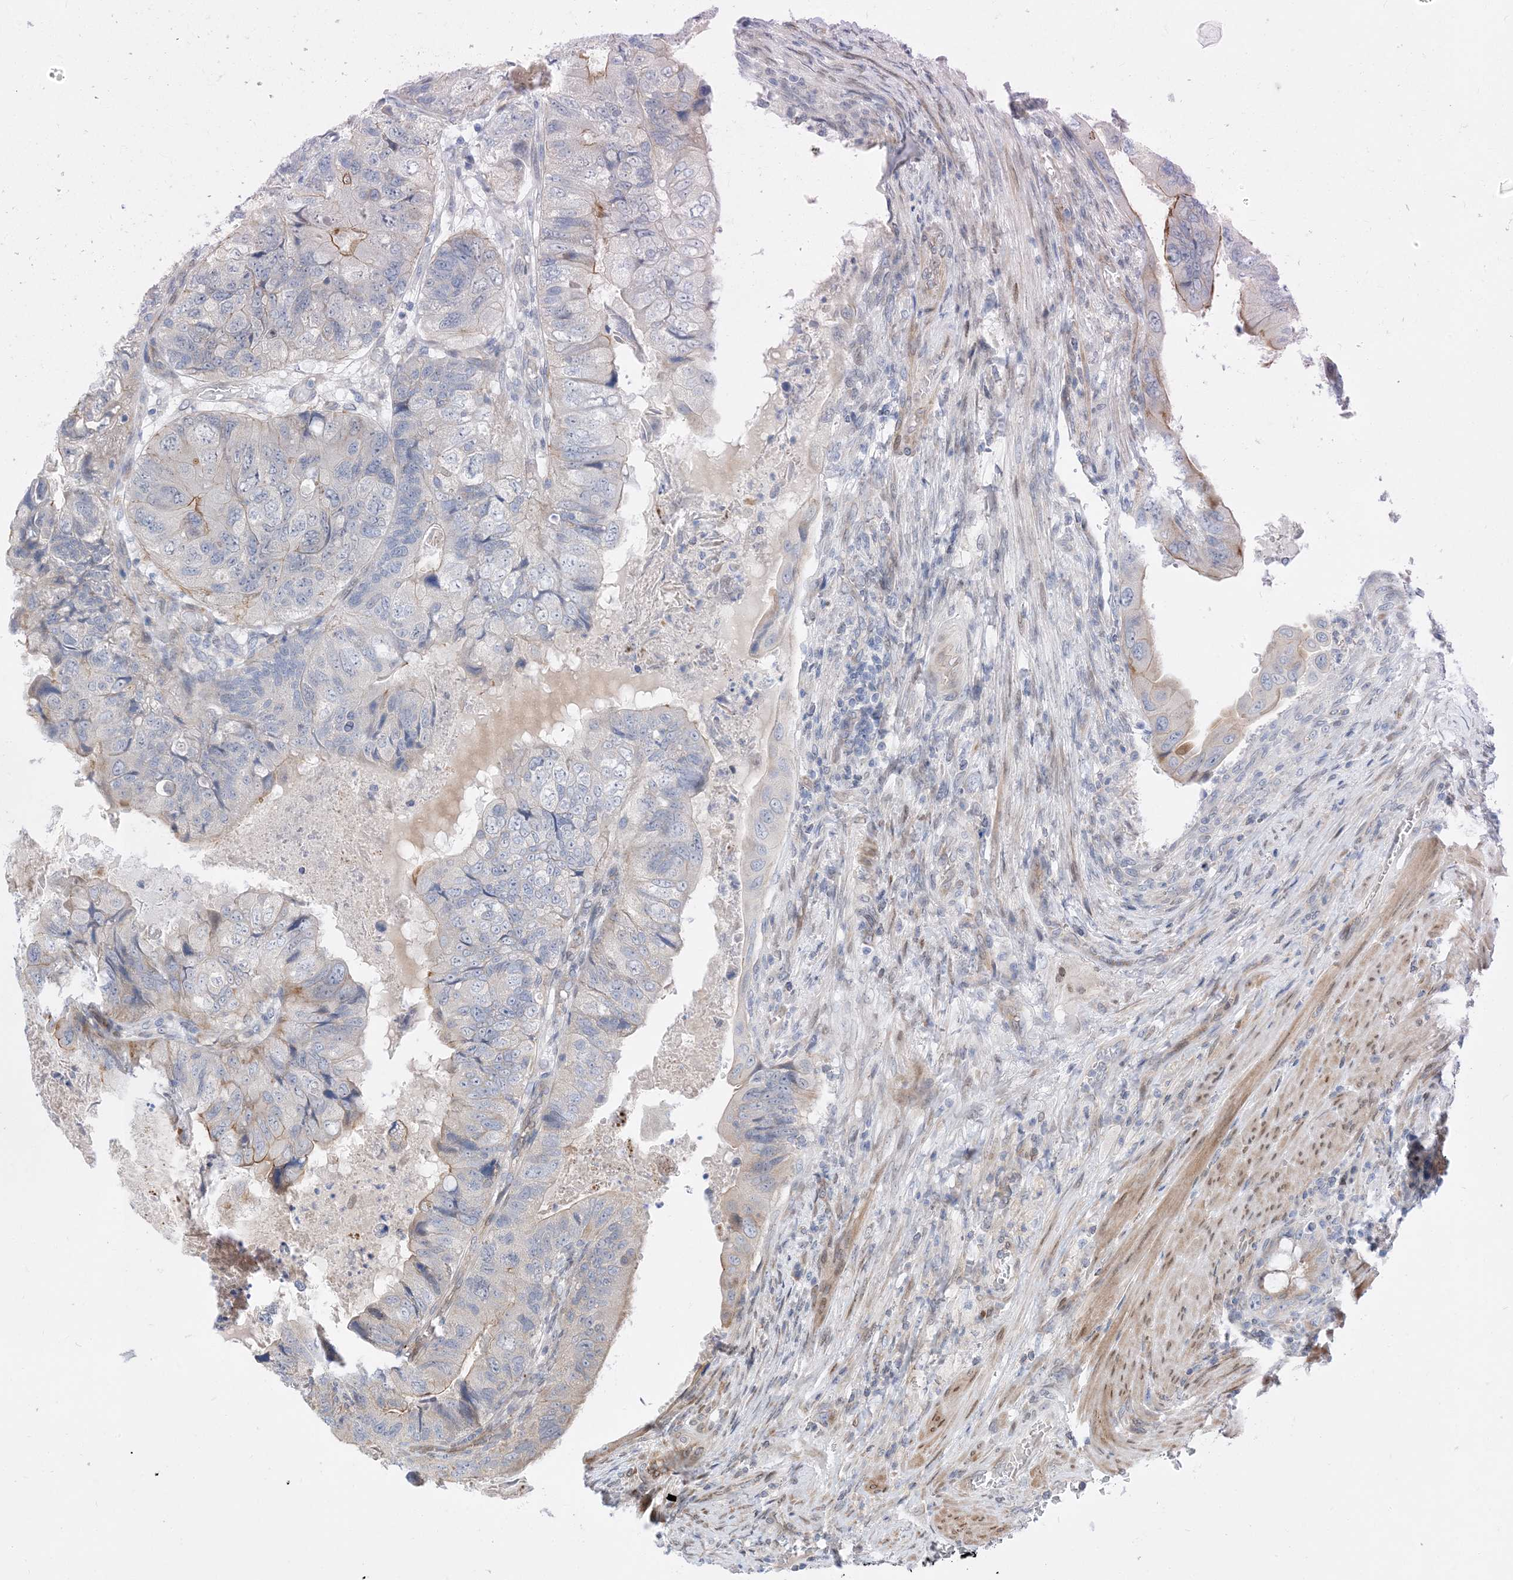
{"staining": {"intensity": "weak", "quantity": "<25%", "location": "cytoplasmic/membranous"}, "tissue": "colorectal cancer", "cell_type": "Tumor cells", "image_type": "cancer", "snomed": [{"axis": "morphology", "description": "Adenocarcinoma, NOS"}, {"axis": "topography", "description": "Rectum"}], "caption": "High power microscopy micrograph of an immunohistochemistry (IHC) image of colorectal cancer, revealing no significant expression in tumor cells.", "gene": "TYSND1", "patient": {"sex": "male", "age": 63}}